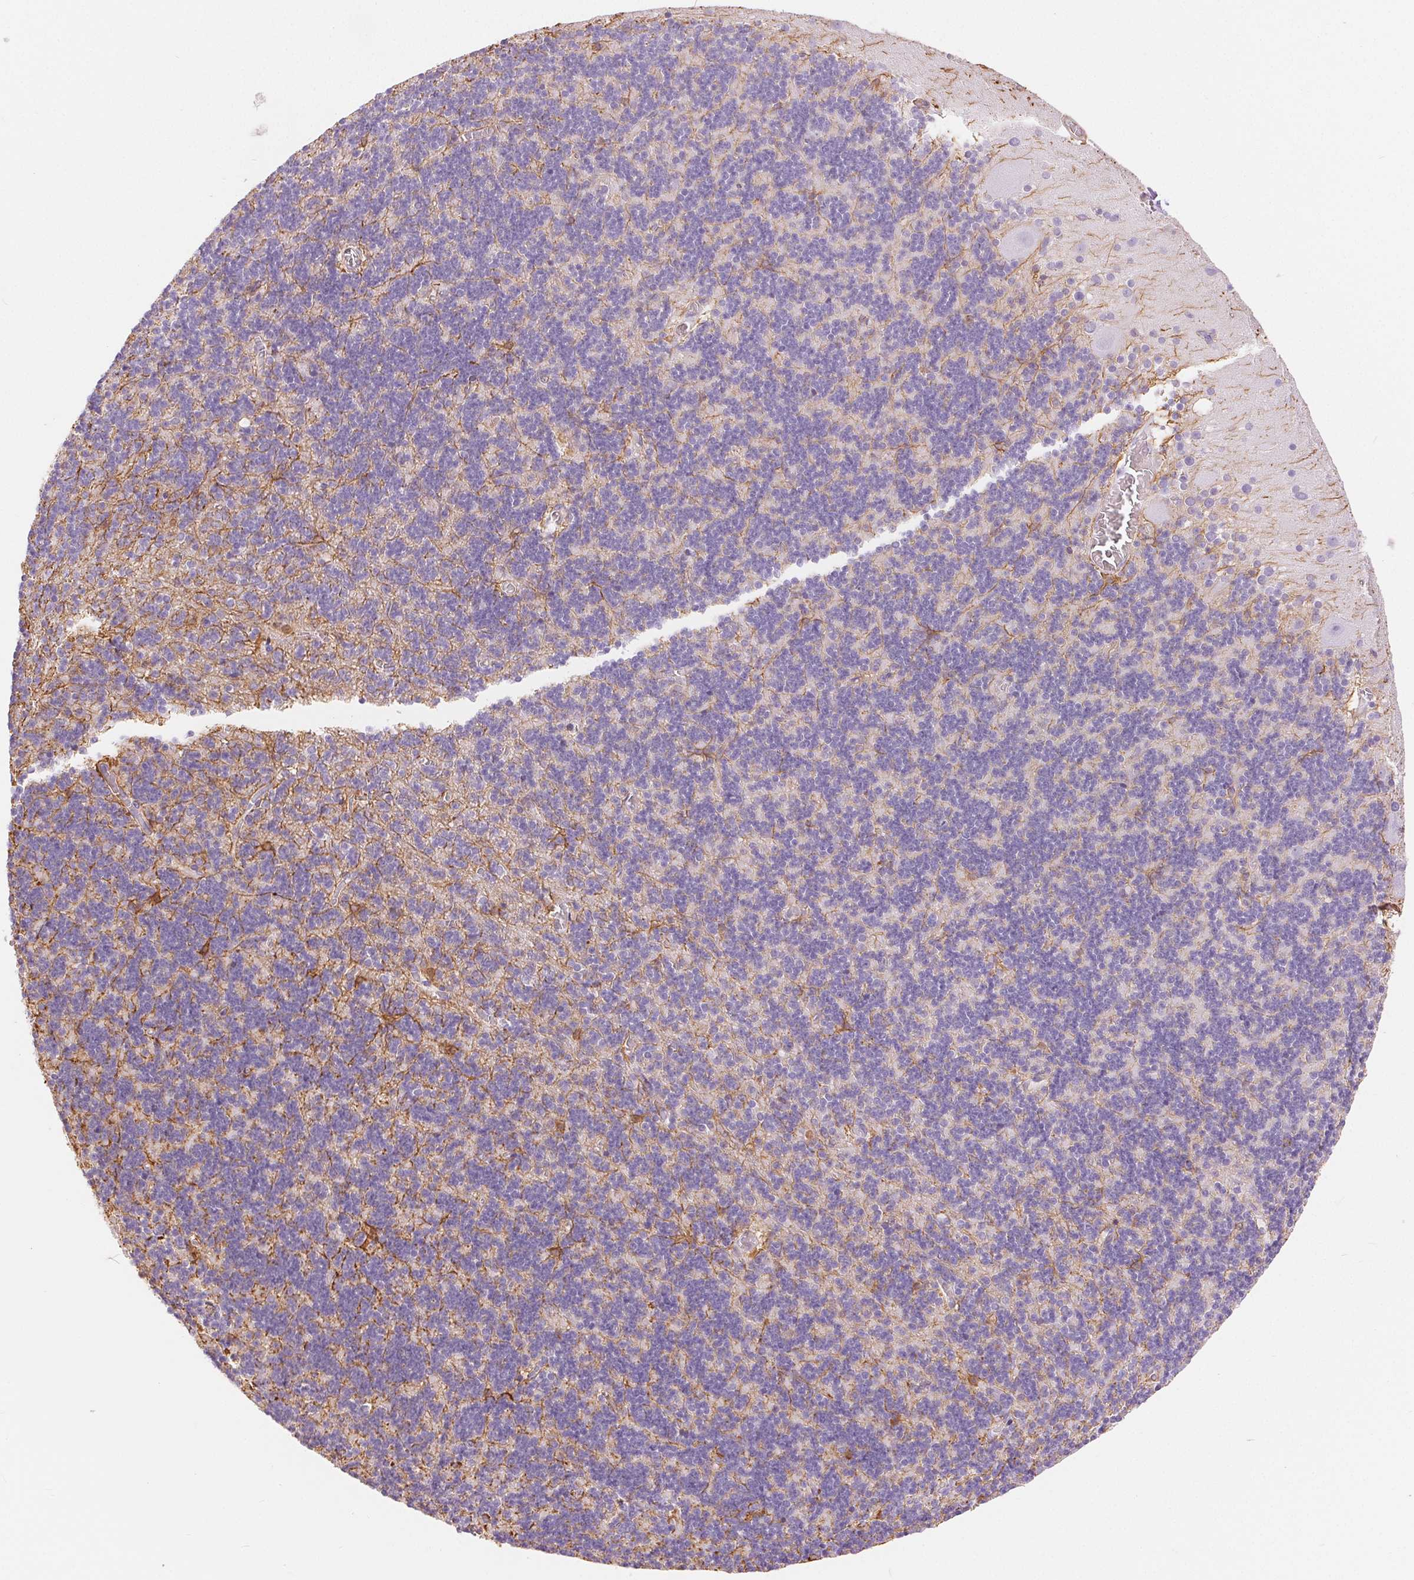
{"staining": {"intensity": "moderate", "quantity": "<25%", "location": "cytoplasmic/membranous"}, "tissue": "cerebellum", "cell_type": "Cells in granular layer", "image_type": "normal", "snomed": [{"axis": "morphology", "description": "Normal tissue, NOS"}, {"axis": "topography", "description": "Cerebellum"}], "caption": "Brown immunohistochemical staining in normal cerebellum reveals moderate cytoplasmic/membranous expression in about <25% of cells in granular layer. The protein is stained brown, and the nuclei are stained in blue (DAB IHC with brightfield microscopy, high magnification).", "gene": "GFAP", "patient": {"sex": "male", "age": 70}}